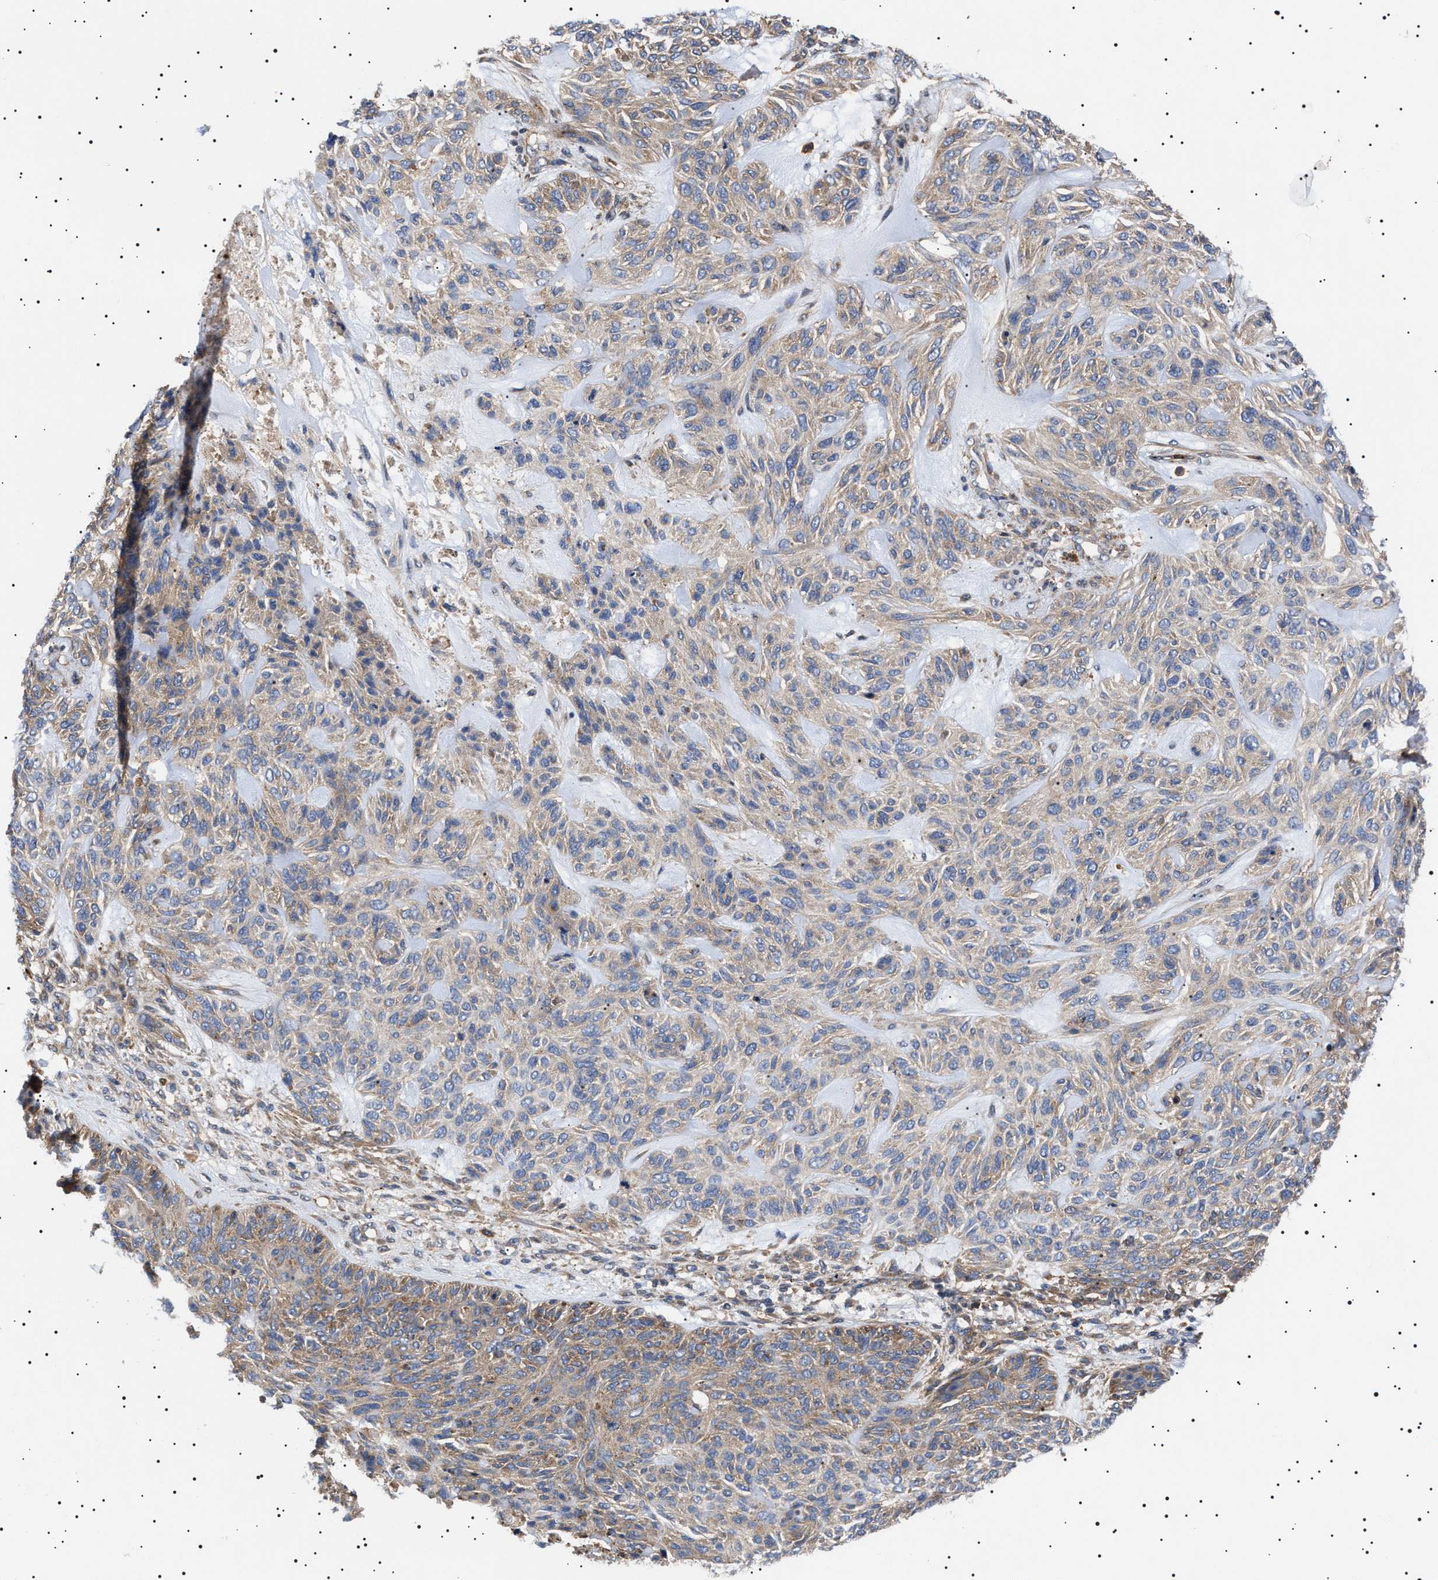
{"staining": {"intensity": "moderate", "quantity": "<25%", "location": "cytoplasmic/membranous"}, "tissue": "skin cancer", "cell_type": "Tumor cells", "image_type": "cancer", "snomed": [{"axis": "morphology", "description": "Basal cell carcinoma"}, {"axis": "topography", "description": "Skin"}], "caption": "IHC histopathology image of neoplastic tissue: skin cancer stained using immunohistochemistry (IHC) exhibits low levels of moderate protein expression localized specifically in the cytoplasmic/membranous of tumor cells, appearing as a cytoplasmic/membranous brown color.", "gene": "TPP2", "patient": {"sex": "male", "age": 55}}